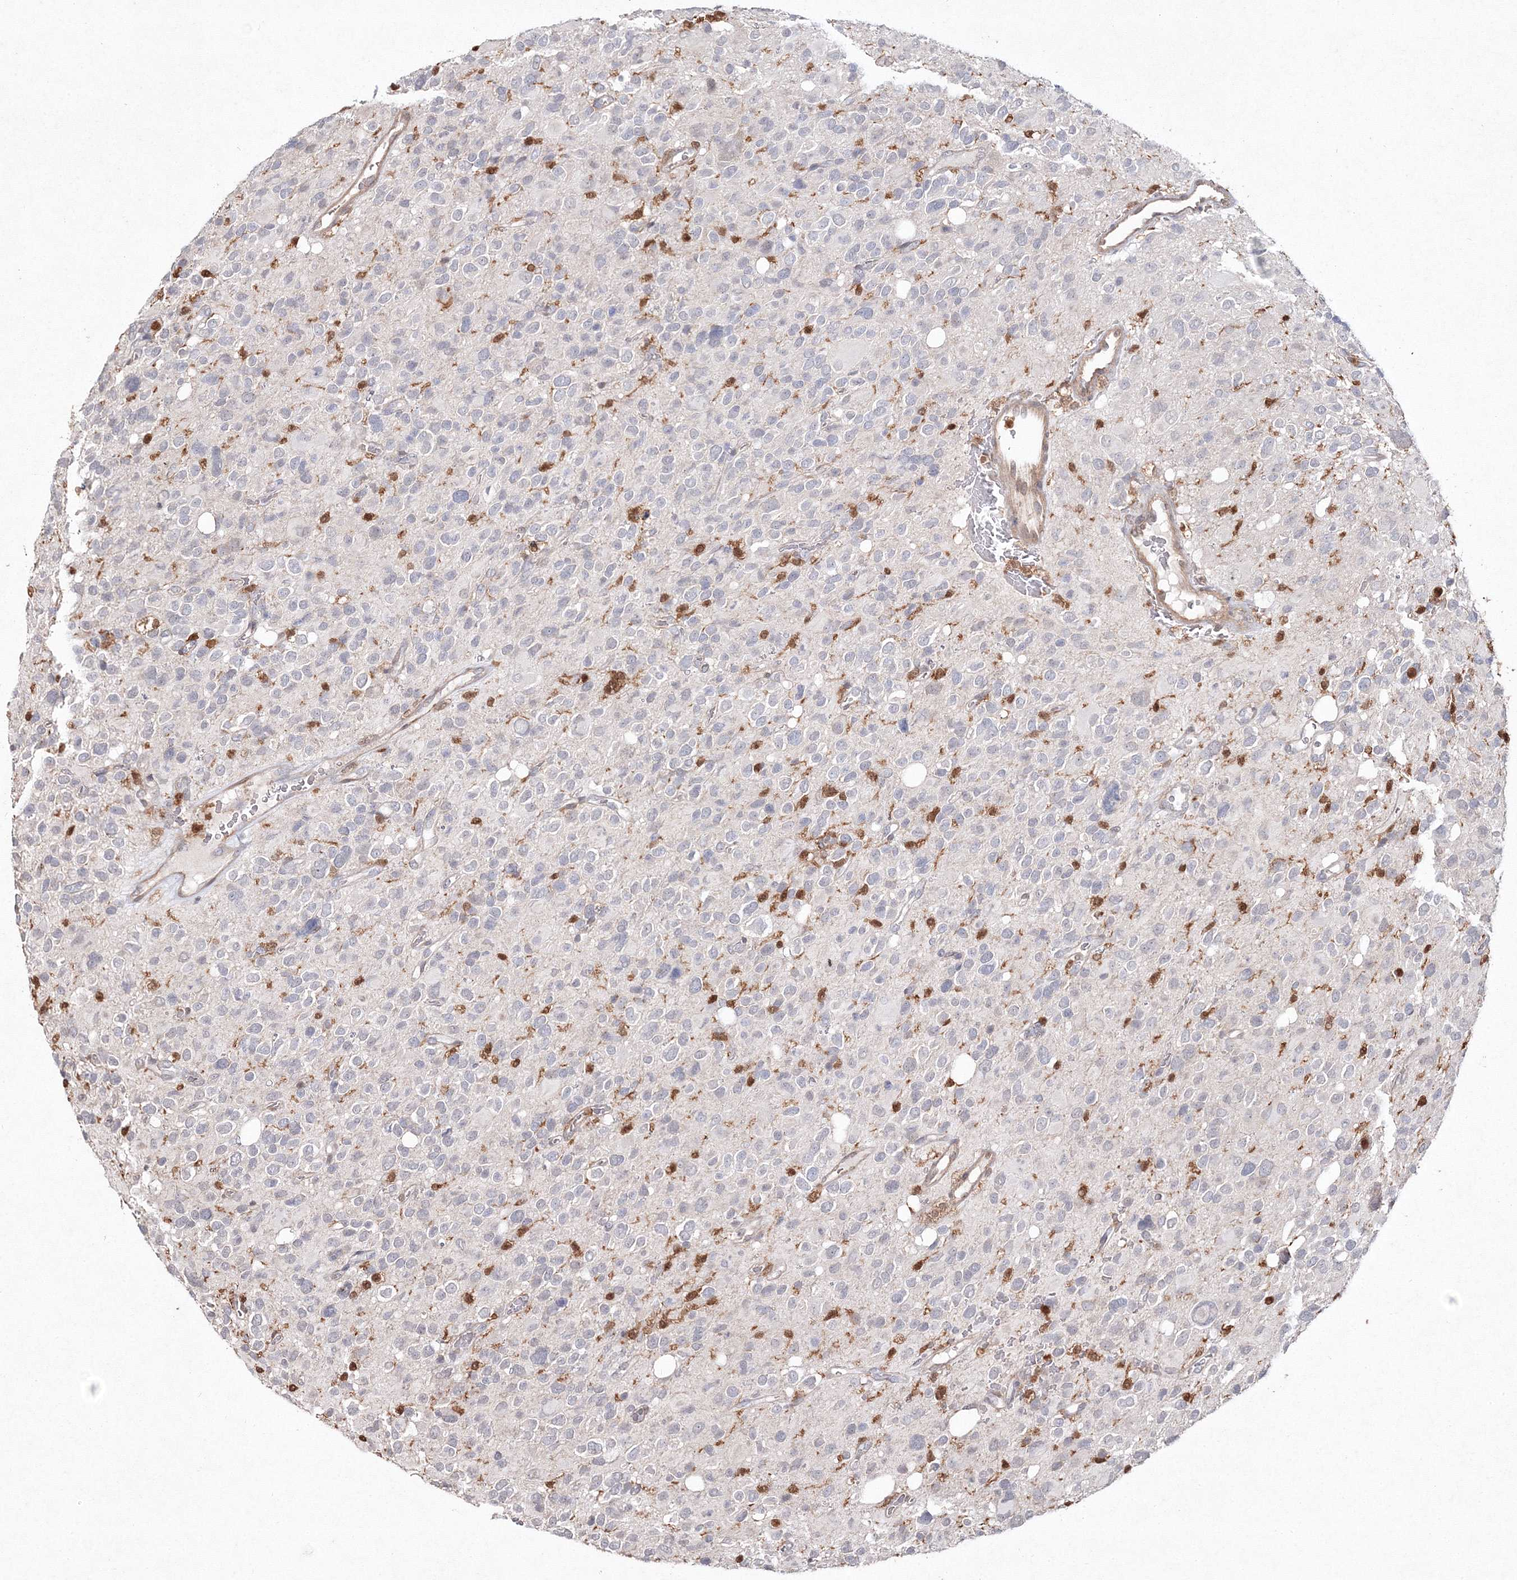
{"staining": {"intensity": "negative", "quantity": "none", "location": "none"}, "tissue": "glioma", "cell_type": "Tumor cells", "image_type": "cancer", "snomed": [{"axis": "morphology", "description": "Glioma, malignant, High grade"}, {"axis": "topography", "description": "Brain"}], "caption": "Tumor cells show no significant positivity in malignant high-grade glioma.", "gene": "S100A11", "patient": {"sex": "male", "age": 48}}